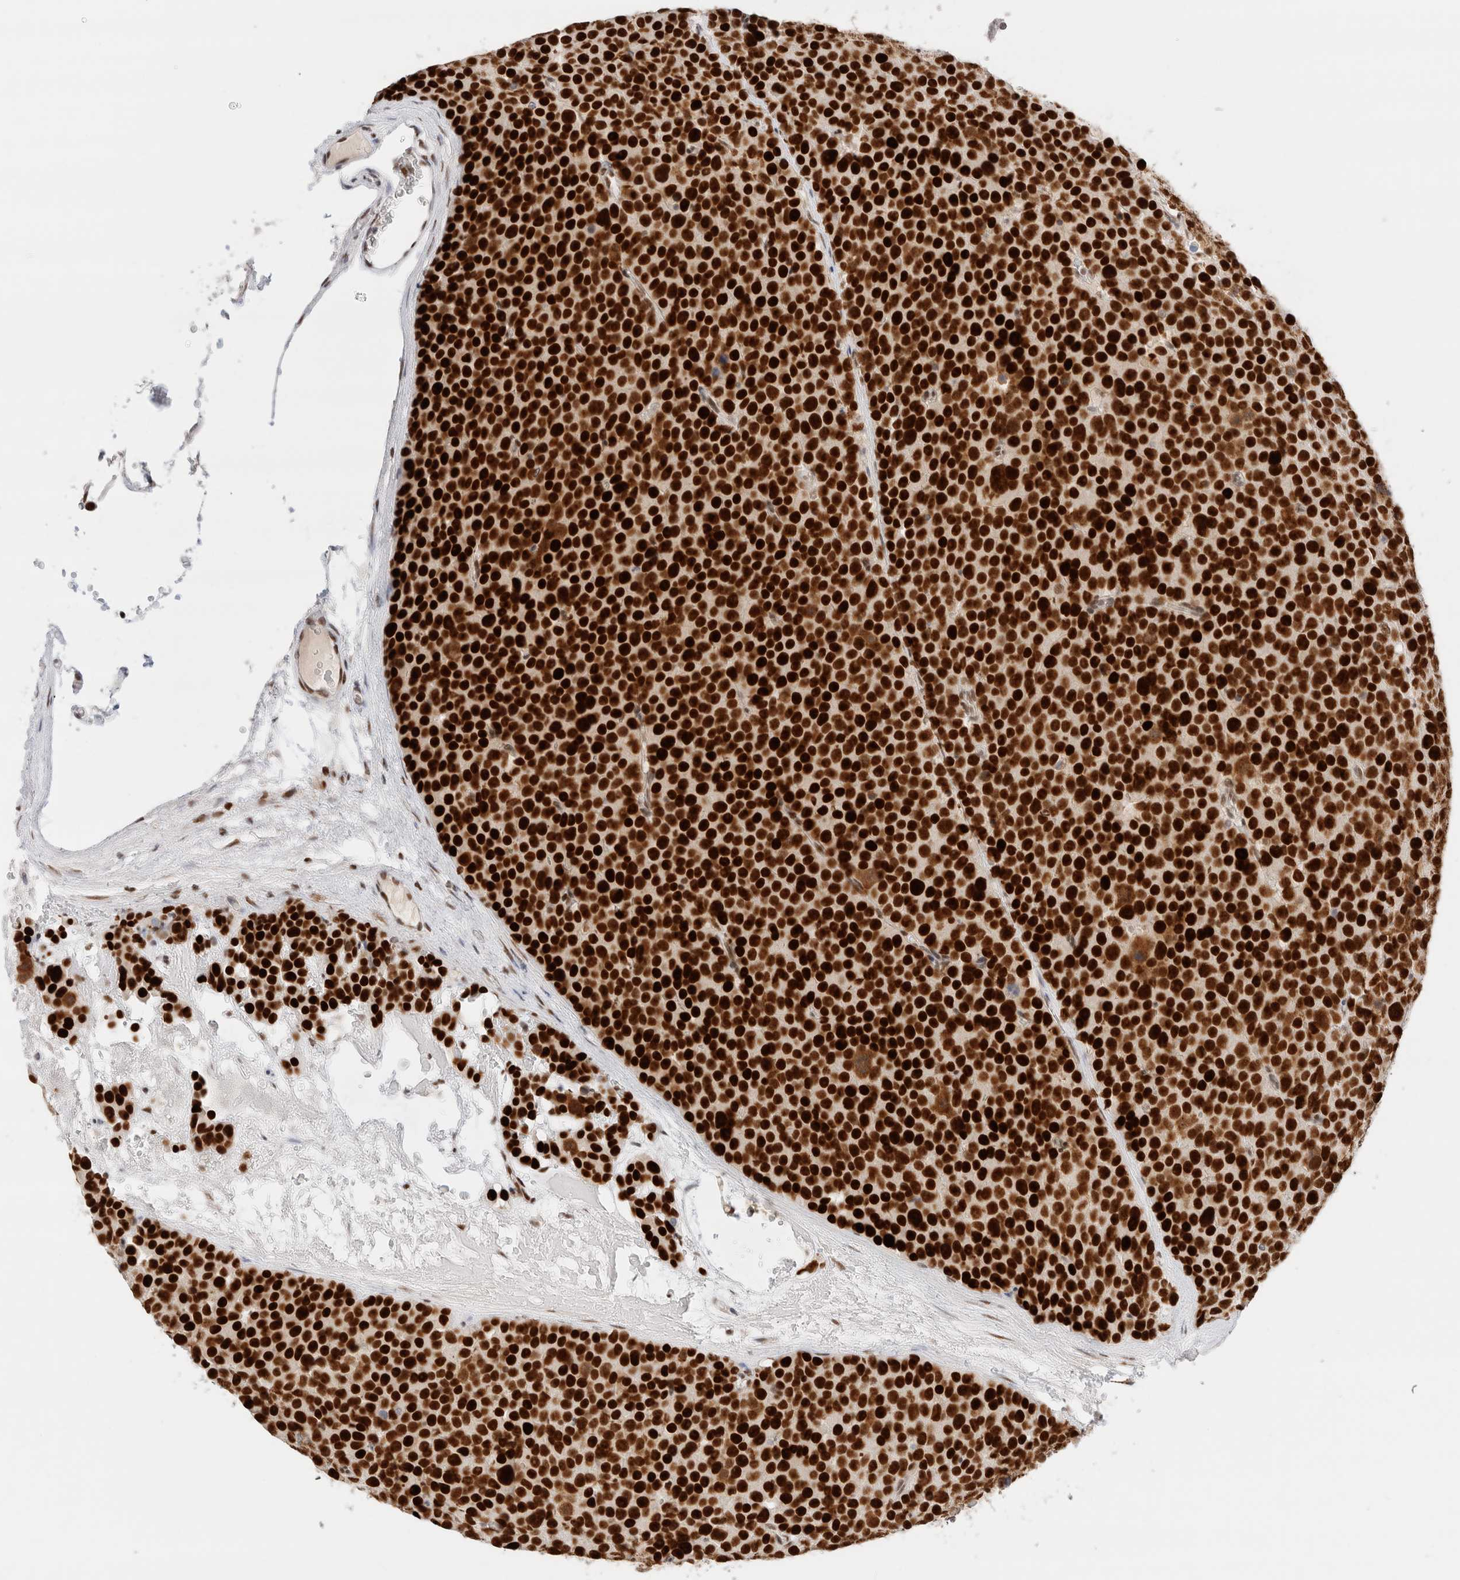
{"staining": {"intensity": "strong", "quantity": ">75%", "location": "nuclear"}, "tissue": "testis cancer", "cell_type": "Tumor cells", "image_type": "cancer", "snomed": [{"axis": "morphology", "description": "Seminoma, NOS"}, {"axis": "topography", "description": "Testis"}], "caption": "Immunohistochemical staining of human testis seminoma exhibits strong nuclear protein expression in about >75% of tumor cells.", "gene": "ZNF282", "patient": {"sex": "male", "age": 71}}